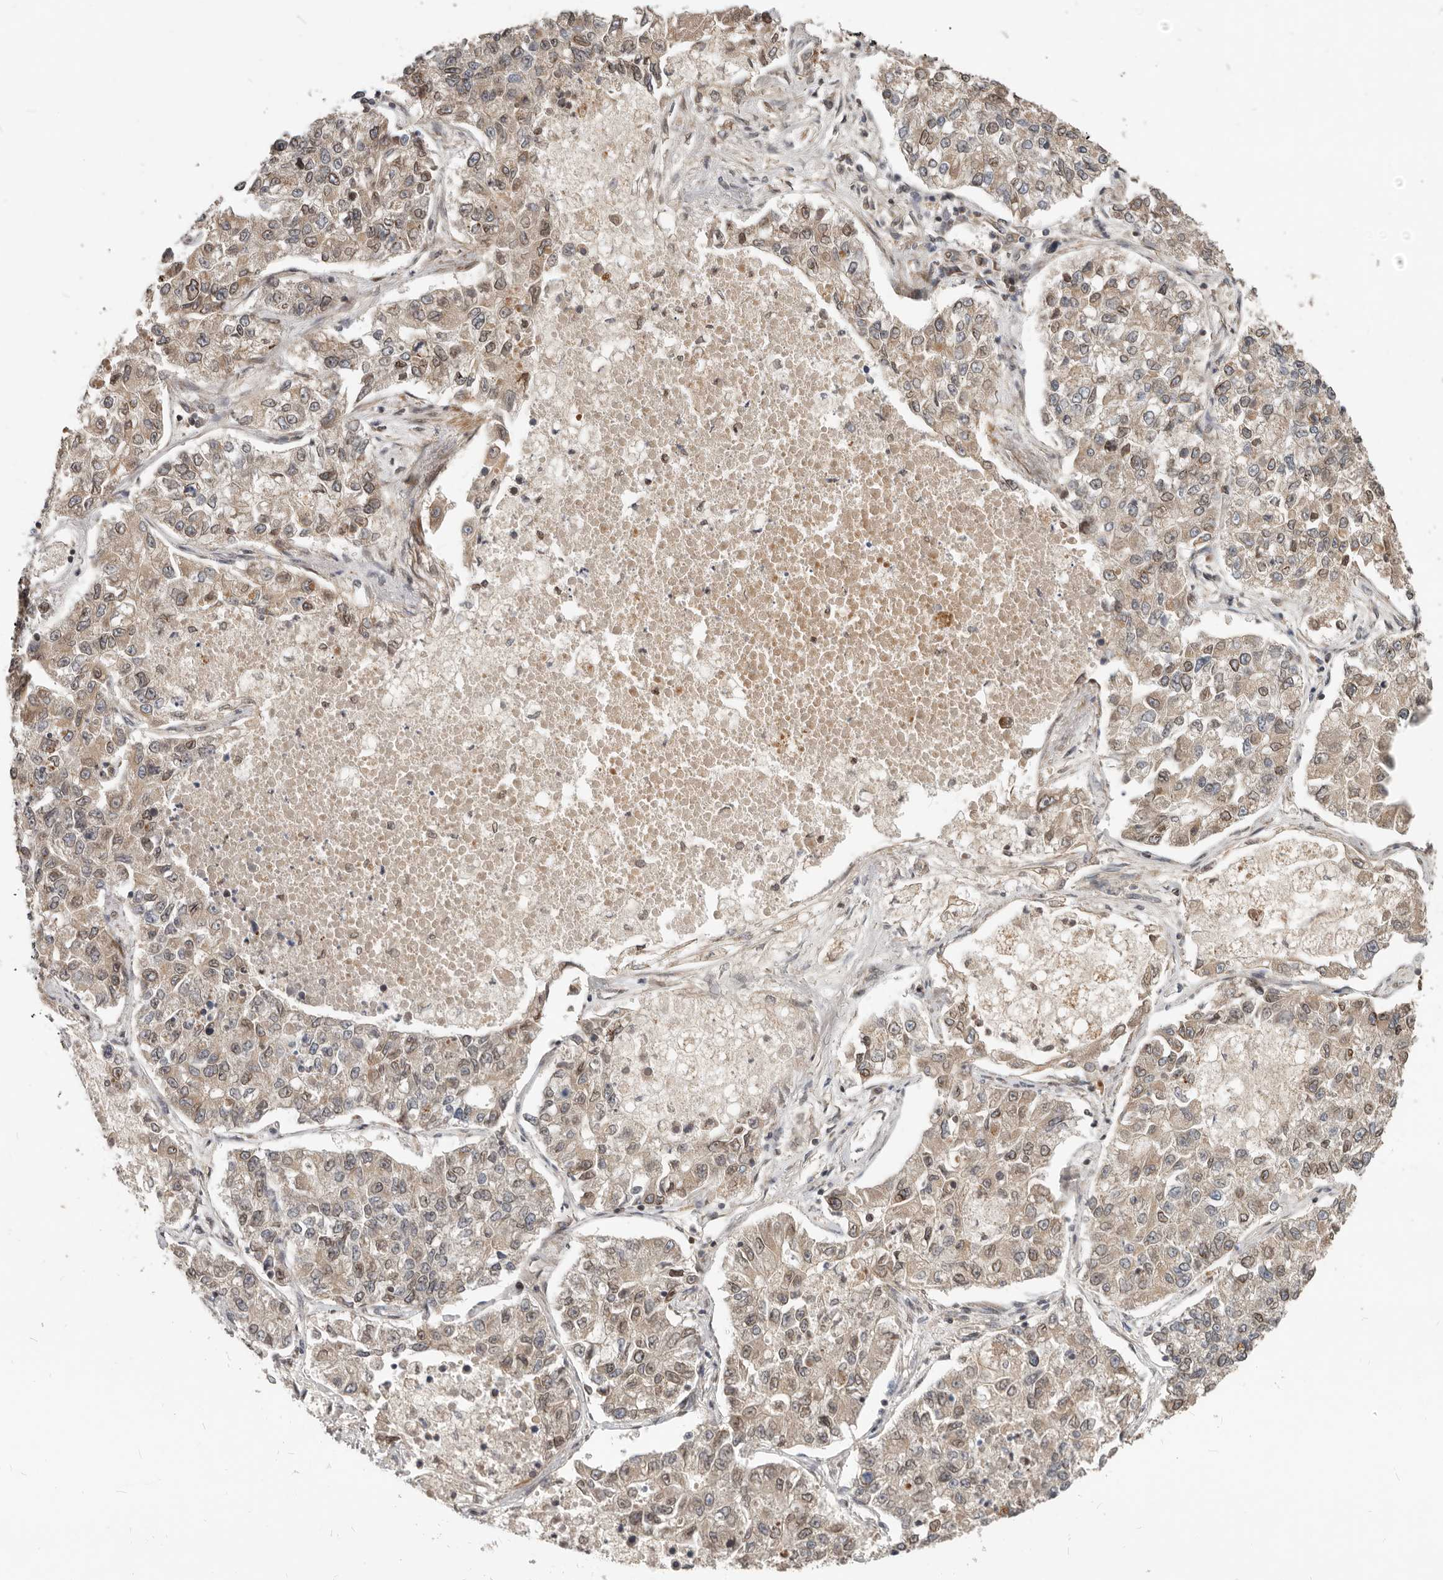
{"staining": {"intensity": "weak", "quantity": "25%-75%", "location": "cytoplasmic/membranous"}, "tissue": "lung cancer", "cell_type": "Tumor cells", "image_type": "cancer", "snomed": [{"axis": "morphology", "description": "Adenocarcinoma, NOS"}, {"axis": "topography", "description": "Lung"}], "caption": "This histopathology image exhibits immunohistochemistry (IHC) staining of lung adenocarcinoma, with low weak cytoplasmic/membranous expression in about 25%-75% of tumor cells.", "gene": "NPY4R", "patient": {"sex": "male", "age": 49}}